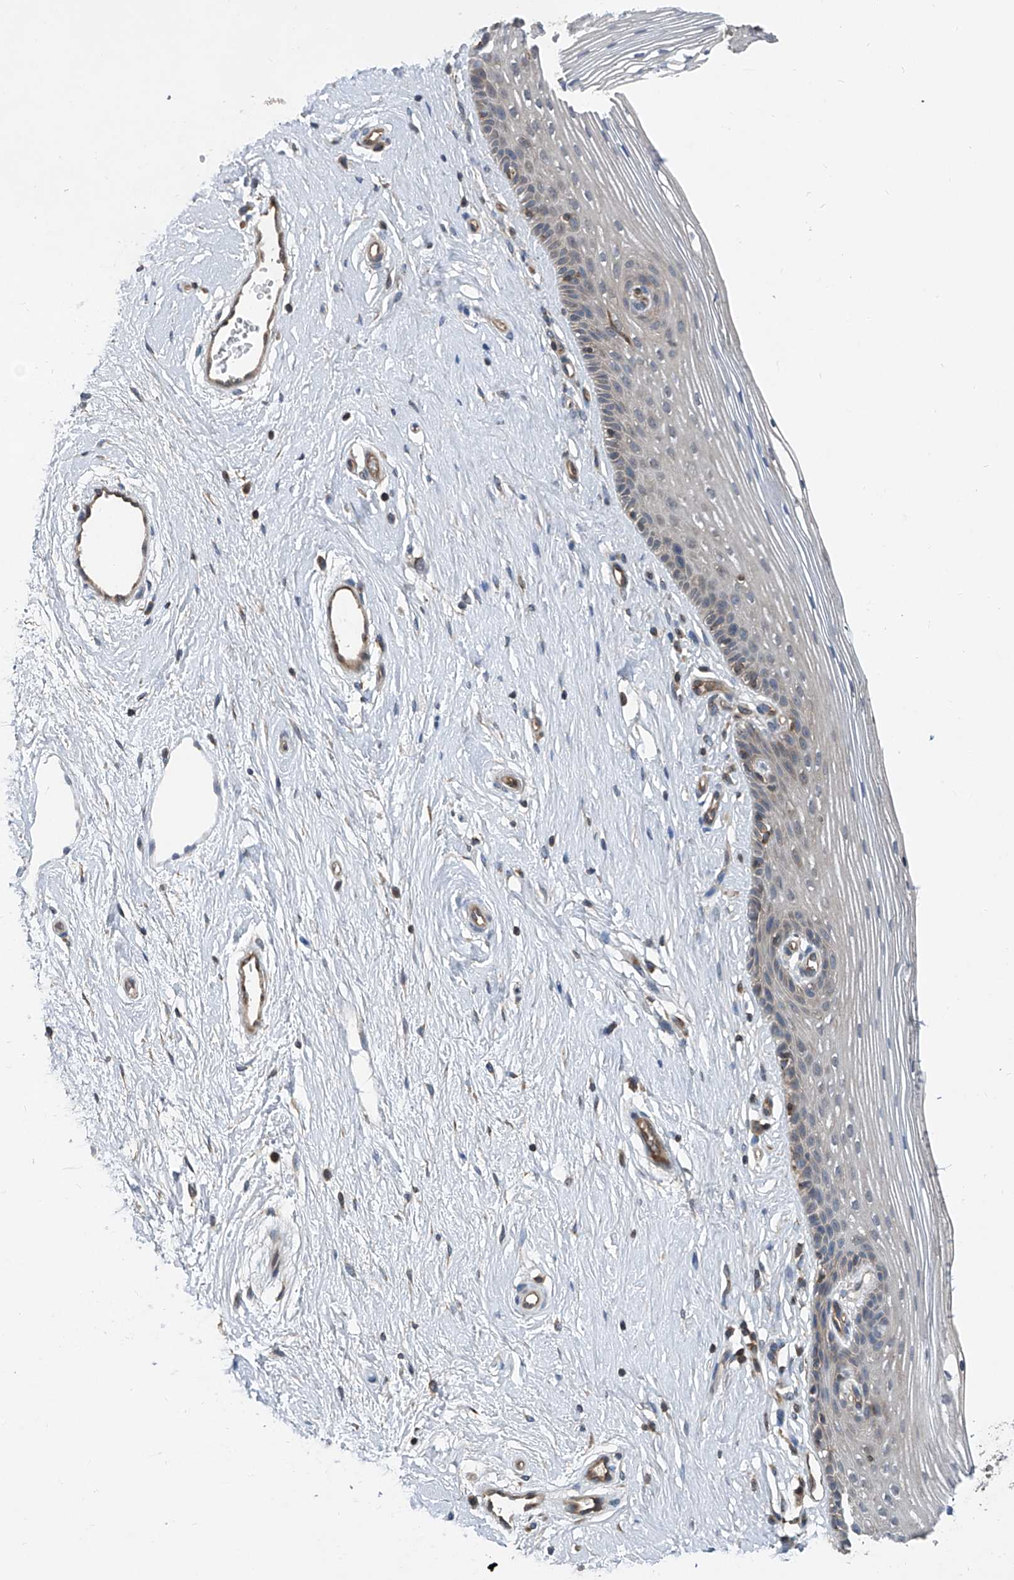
{"staining": {"intensity": "moderate", "quantity": "<25%", "location": "cytoplasmic/membranous"}, "tissue": "vagina", "cell_type": "Squamous epithelial cells", "image_type": "normal", "snomed": [{"axis": "morphology", "description": "Normal tissue, NOS"}, {"axis": "topography", "description": "Vagina"}], "caption": "Protein staining of unremarkable vagina reveals moderate cytoplasmic/membranous positivity in approximately <25% of squamous epithelial cells.", "gene": "TRIM38", "patient": {"sex": "female", "age": 46}}